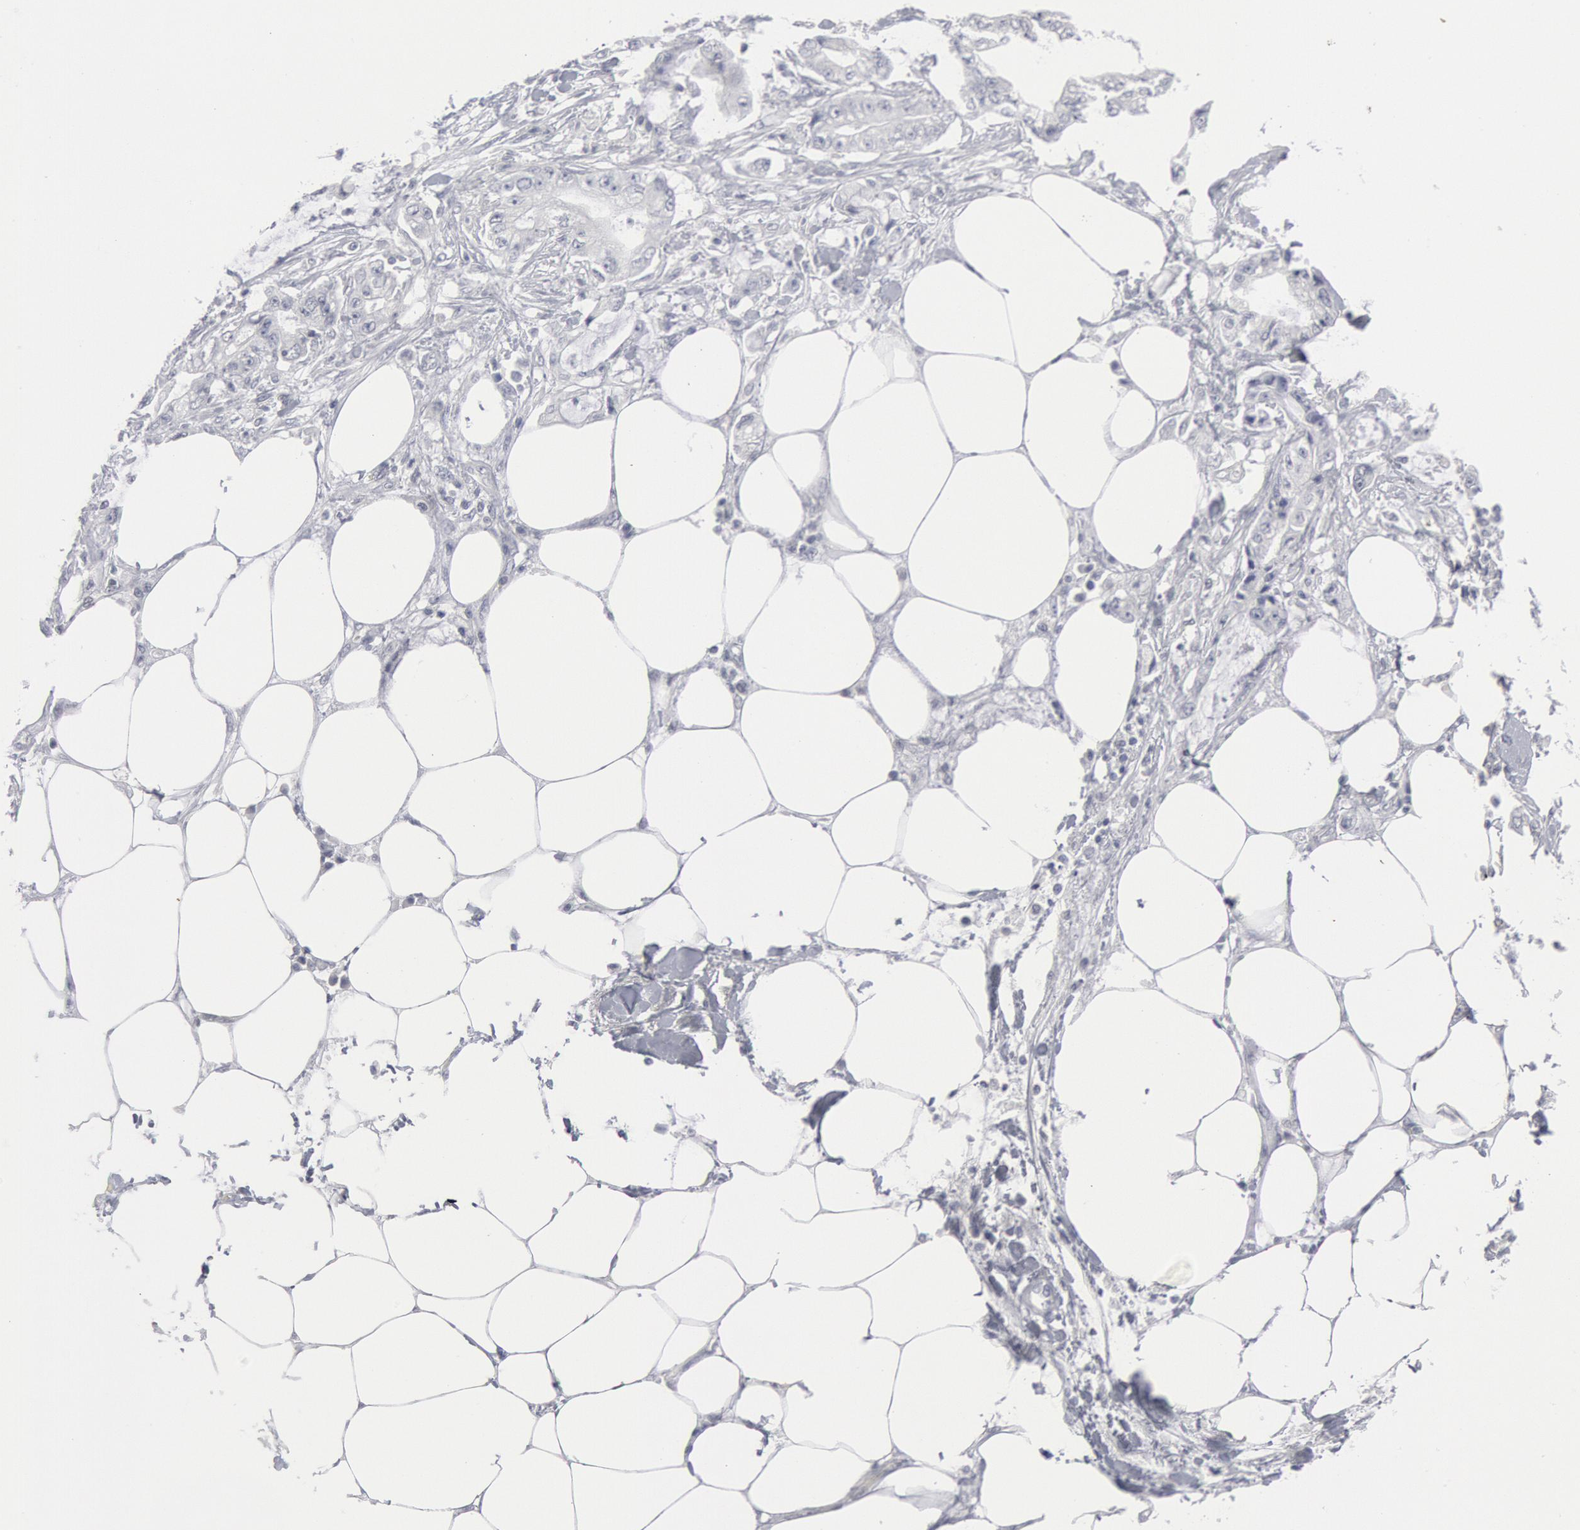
{"staining": {"intensity": "negative", "quantity": "none", "location": "none"}, "tissue": "pancreatic cancer", "cell_type": "Tumor cells", "image_type": "cancer", "snomed": [{"axis": "morphology", "description": "Adenocarcinoma, NOS"}, {"axis": "topography", "description": "Pancreas"}, {"axis": "topography", "description": "Stomach, upper"}], "caption": "Pancreatic cancer (adenocarcinoma) was stained to show a protein in brown. There is no significant positivity in tumor cells. (Immunohistochemistry (ihc), brightfield microscopy, high magnification).", "gene": "DMC1", "patient": {"sex": "male", "age": 77}}